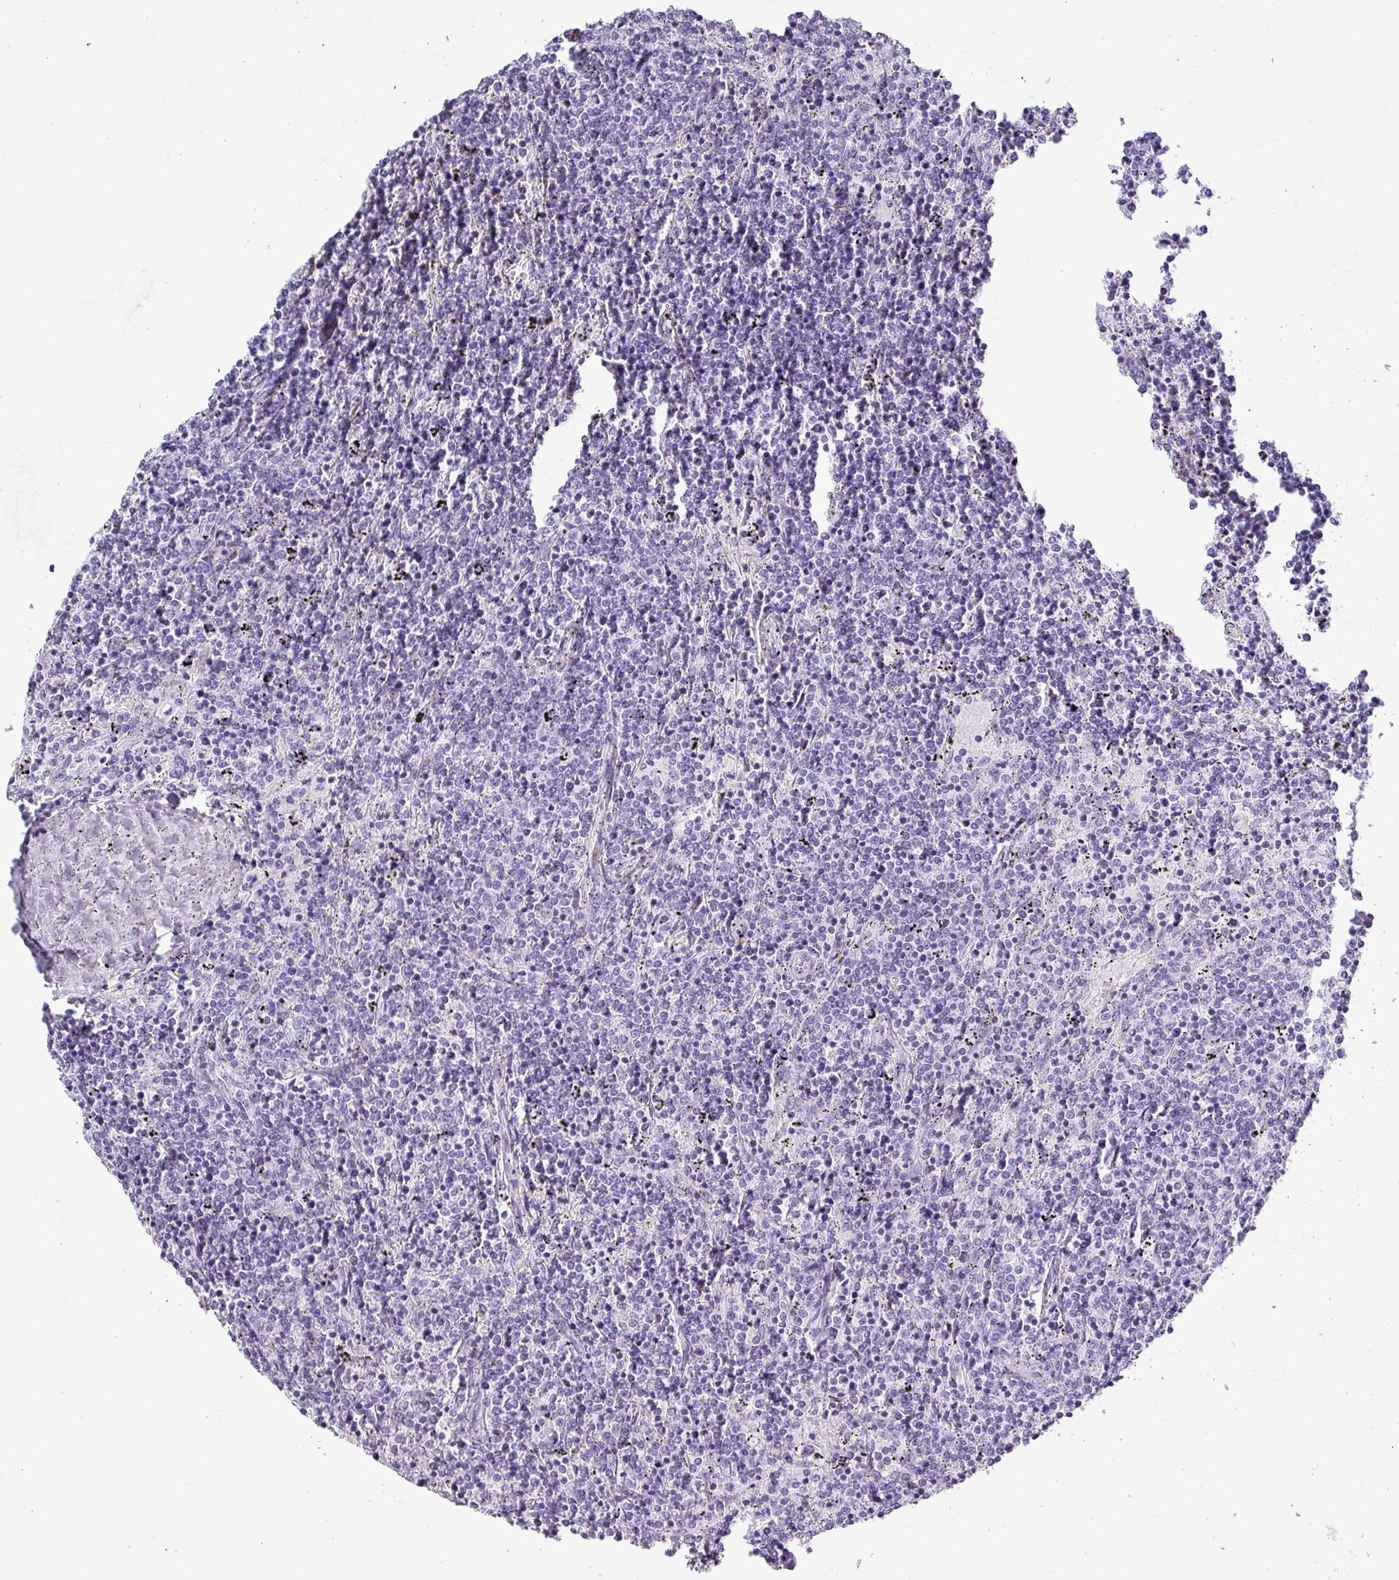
{"staining": {"intensity": "negative", "quantity": "none", "location": "none"}, "tissue": "lymphoma", "cell_type": "Tumor cells", "image_type": "cancer", "snomed": [{"axis": "morphology", "description": "Malignant lymphoma, non-Hodgkin's type, Low grade"}, {"axis": "topography", "description": "Spleen"}], "caption": "This histopathology image is of low-grade malignant lymphoma, non-Hodgkin's type stained with IHC to label a protein in brown with the nuclei are counter-stained blue. There is no staining in tumor cells. Nuclei are stained in blue.", "gene": "ZNF568", "patient": {"sex": "female", "age": 50}}